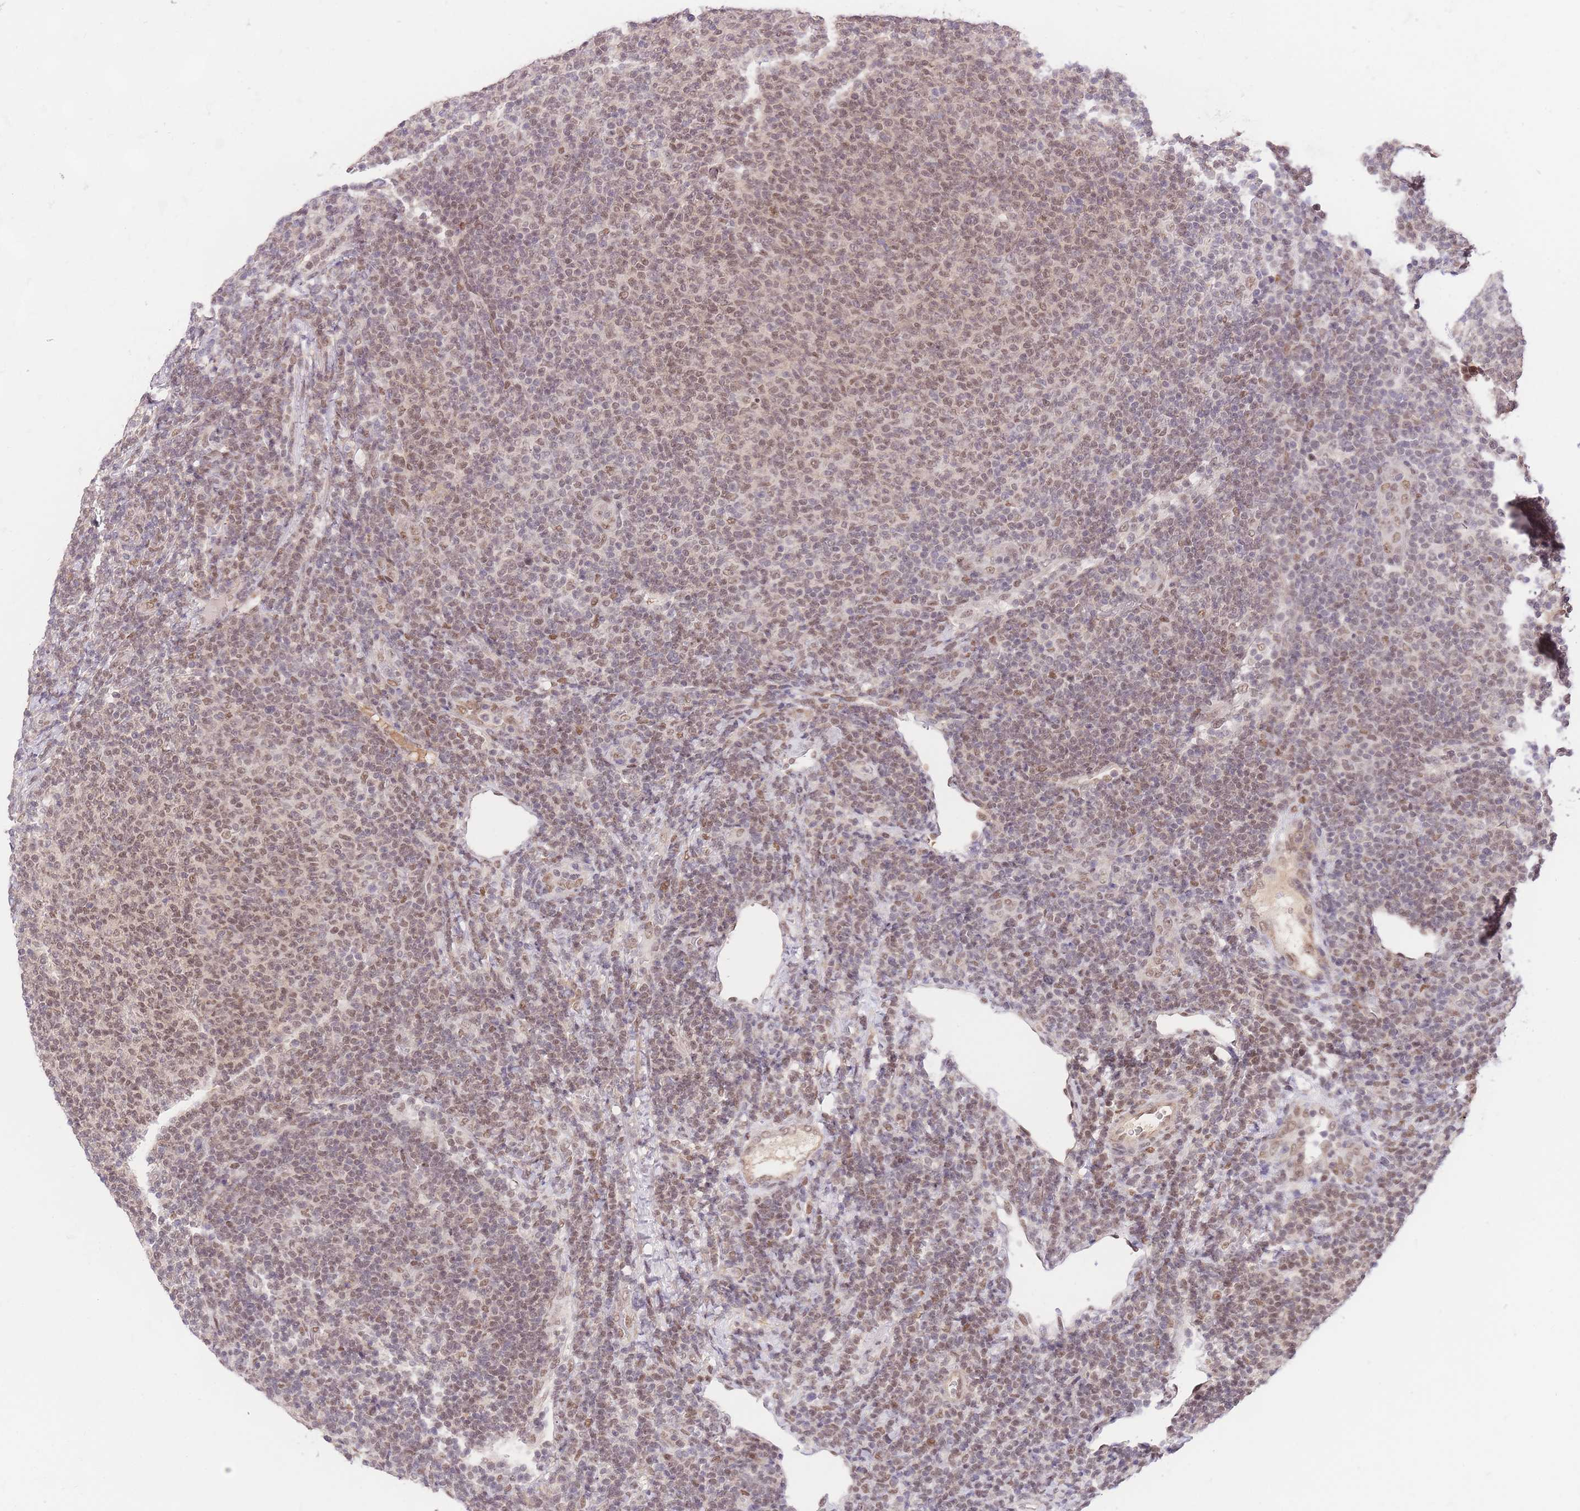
{"staining": {"intensity": "moderate", "quantity": ">75%", "location": "nuclear"}, "tissue": "lymphoma", "cell_type": "Tumor cells", "image_type": "cancer", "snomed": [{"axis": "morphology", "description": "Malignant lymphoma, non-Hodgkin's type, Low grade"}, {"axis": "topography", "description": "Lymph node"}], "caption": "Malignant lymphoma, non-Hodgkin's type (low-grade) stained for a protein (brown) shows moderate nuclear positive expression in about >75% of tumor cells.", "gene": "UBXN7", "patient": {"sex": "male", "age": 66}}